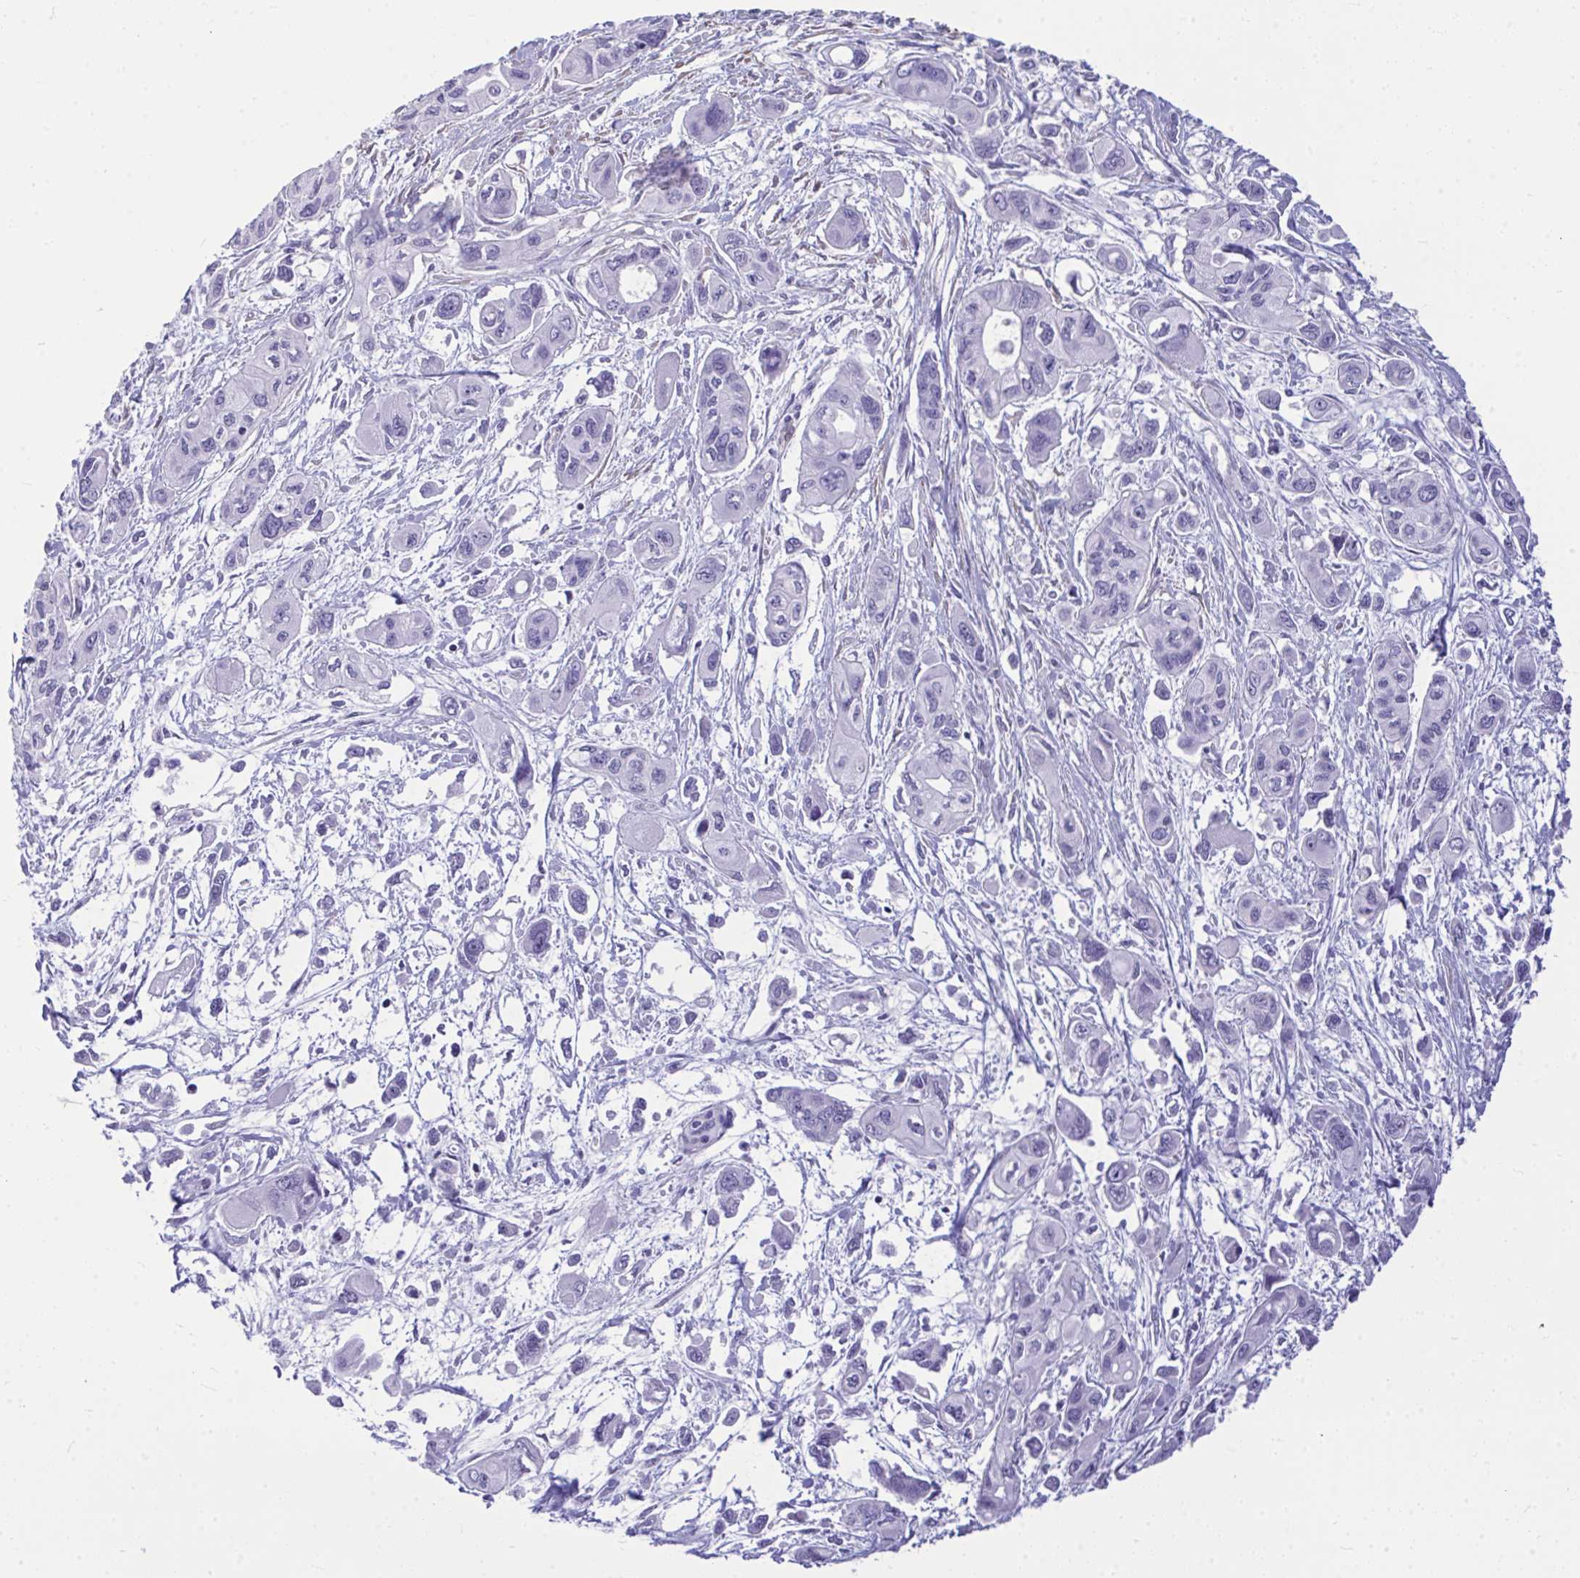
{"staining": {"intensity": "negative", "quantity": "none", "location": "none"}, "tissue": "pancreatic cancer", "cell_type": "Tumor cells", "image_type": "cancer", "snomed": [{"axis": "morphology", "description": "Adenocarcinoma, NOS"}, {"axis": "topography", "description": "Pancreas"}], "caption": "This image is of pancreatic cancer (adenocarcinoma) stained with IHC to label a protein in brown with the nuclei are counter-stained blue. There is no positivity in tumor cells.", "gene": "LIMS2", "patient": {"sex": "female", "age": 47}}